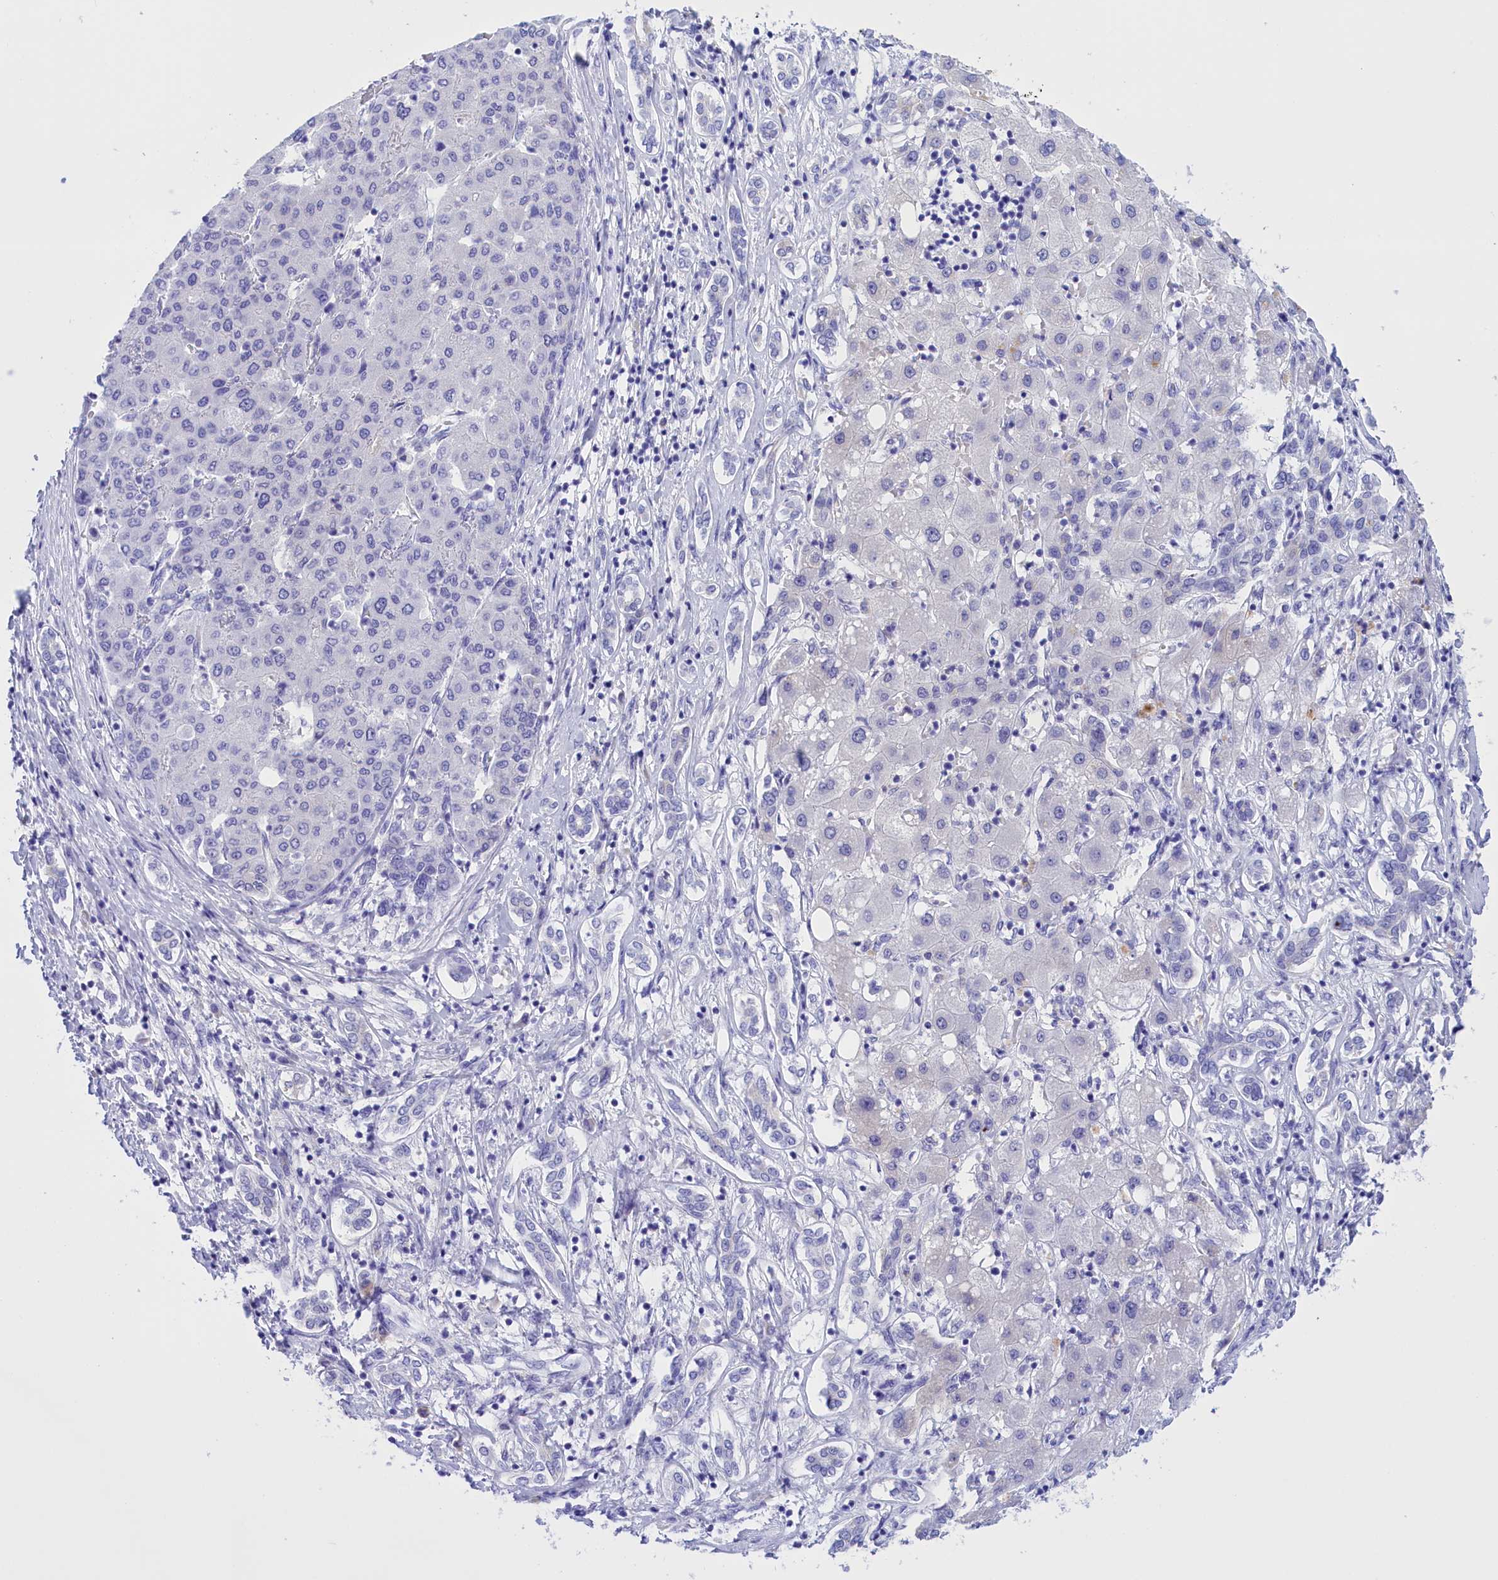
{"staining": {"intensity": "negative", "quantity": "none", "location": "none"}, "tissue": "liver cancer", "cell_type": "Tumor cells", "image_type": "cancer", "snomed": [{"axis": "morphology", "description": "Carcinoma, Hepatocellular, NOS"}, {"axis": "topography", "description": "Liver"}], "caption": "Immunohistochemistry (IHC) histopathology image of human liver cancer stained for a protein (brown), which exhibits no positivity in tumor cells.", "gene": "PROK2", "patient": {"sex": "male", "age": 65}}